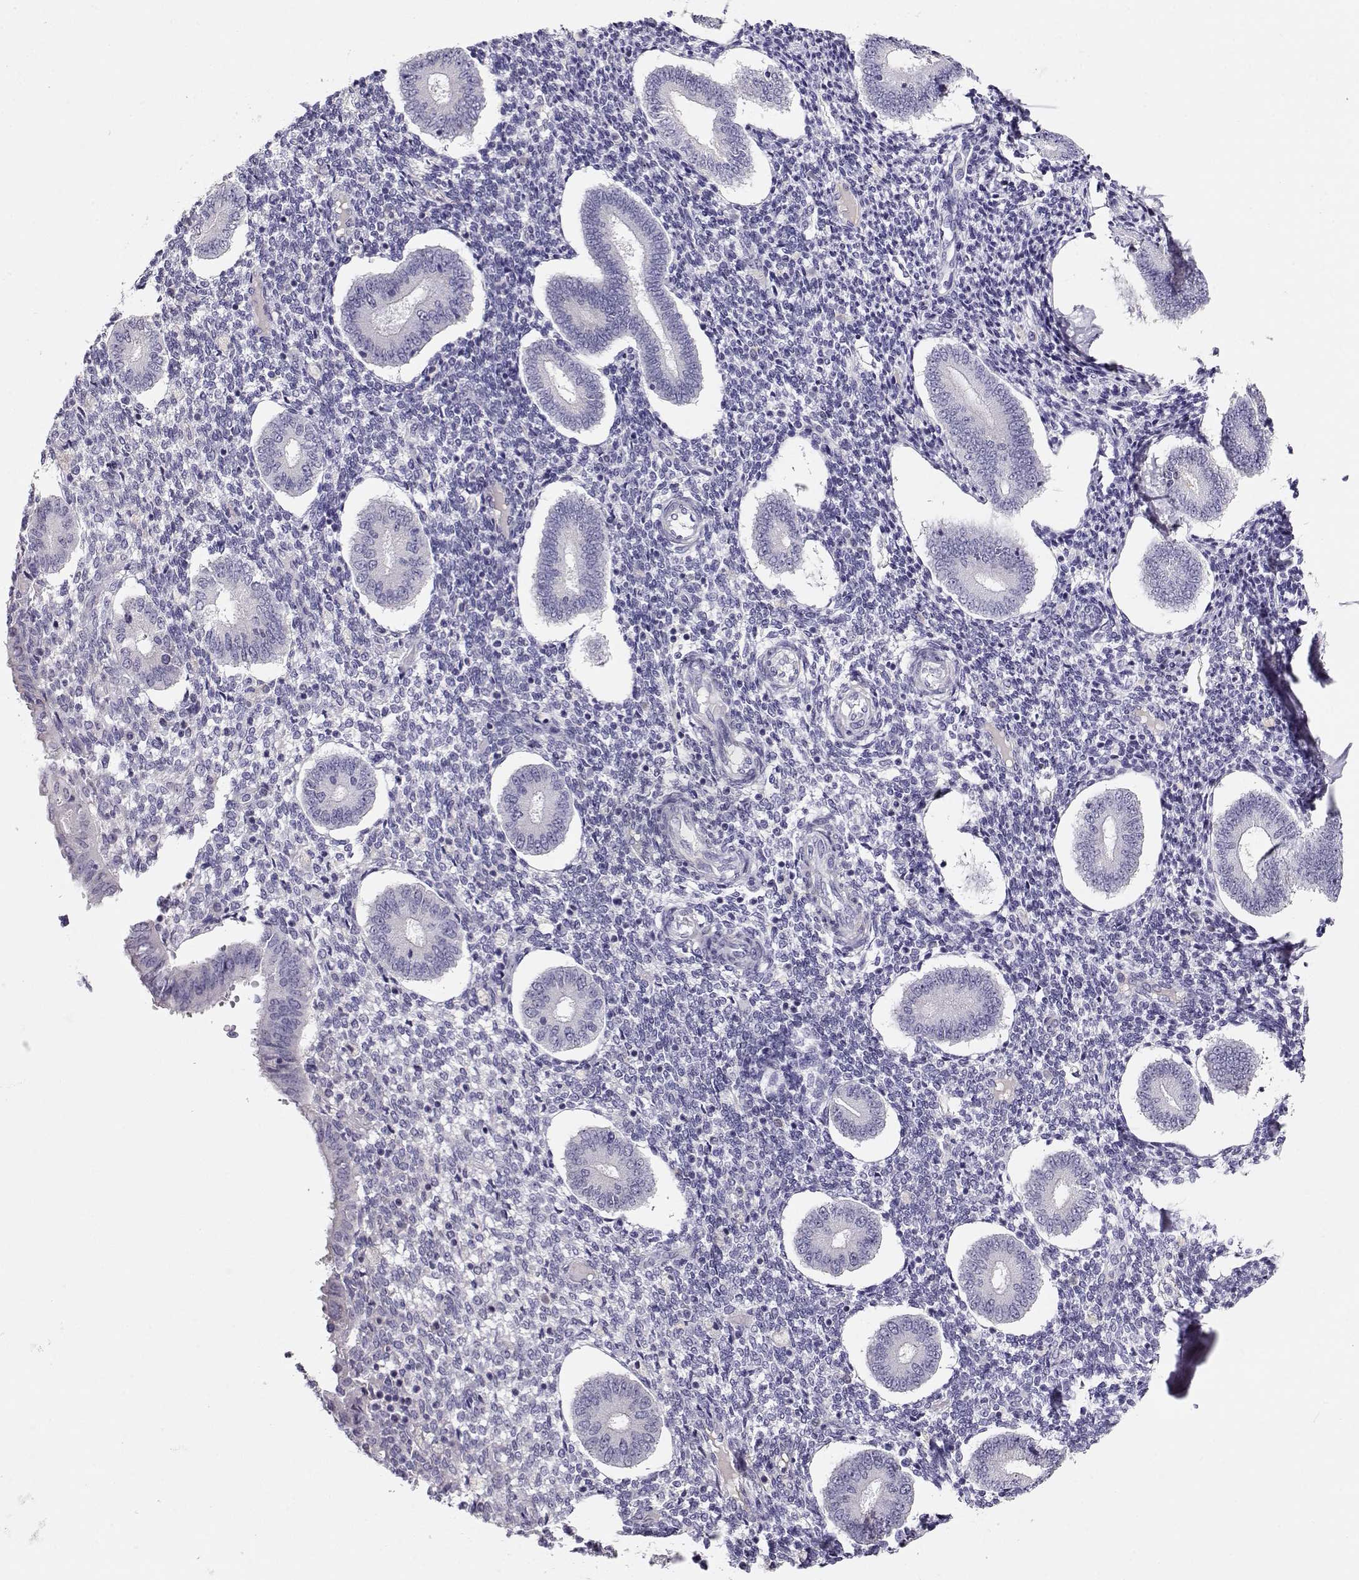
{"staining": {"intensity": "negative", "quantity": "none", "location": "none"}, "tissue": "endometrium", "cell_type": "Cells in endometrial stroma", "image_type": "normal", "snomed": [{"axis": "morphology", "description": "Normal tissue, NOS"}, {"axis": "topography", "description": "Endometrium"}], "caption": "Endometrium stained for a protein using immunohistochemistry displays no staining cells in endometrial stroma.", "gene": "RBM44", "patient": {"sex": "female", "age": 40}}